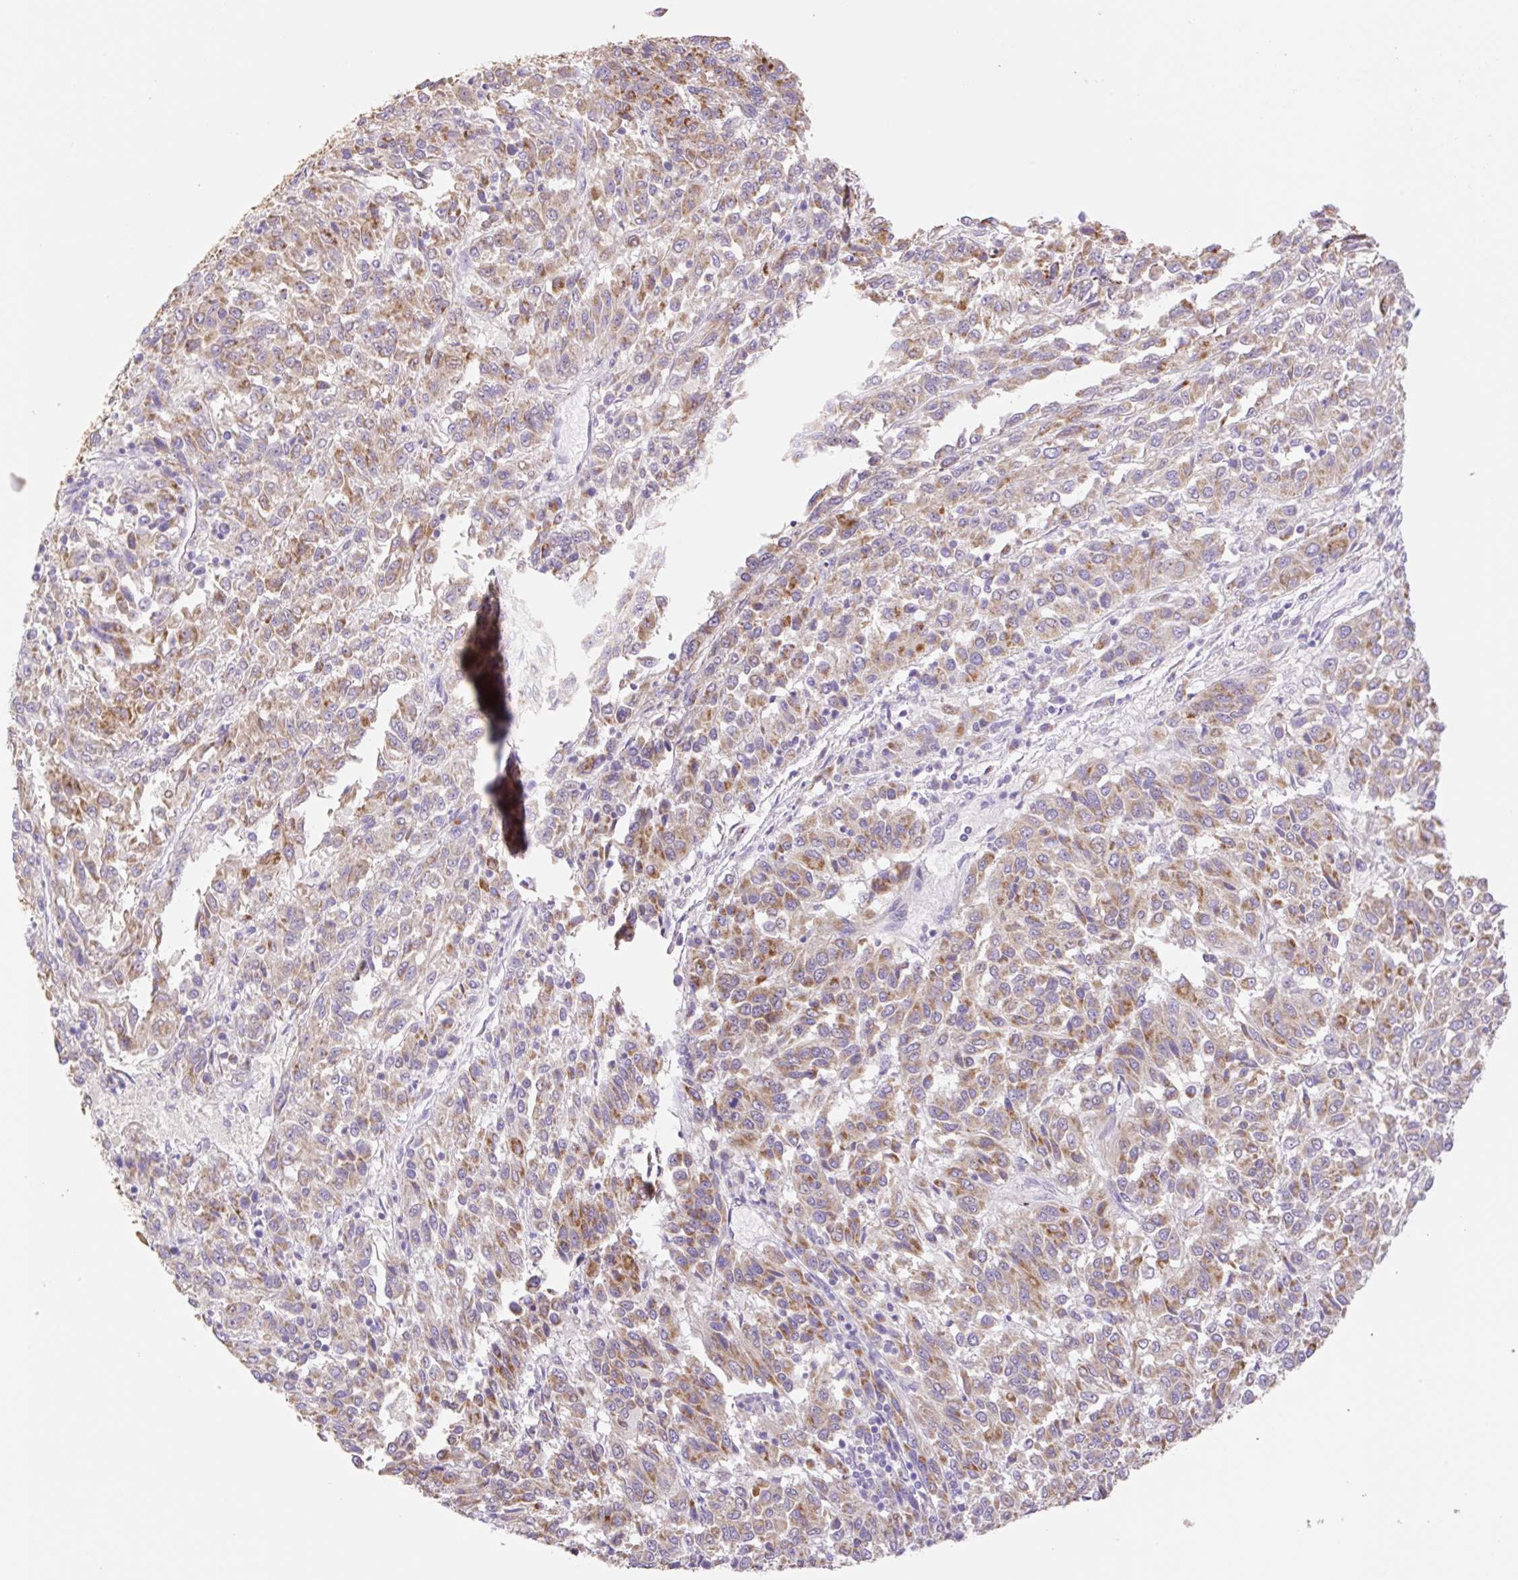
{"staining": {"intensity": "moderate", "quantity": ">75%", "location": "cytoplasmic/membranous"}, "tissue": "melanoma", "cell_type": "Tumor cells", "image_type": "cancer", "snomed": [{"axis": "morphology", "description": "Malignant melanoma, Metastatic site"}, {"axis": "topography", "description": "Lung"}], "caption": "An image of melanoma stained for a protein shows moderate cytoplasmic/membranous brown staining in tumor cells. The protein is shown in brown color, while the nuclei are stained blue.", "gene": "COPZ2", "patient": {"sex": "male", "age": 64}}